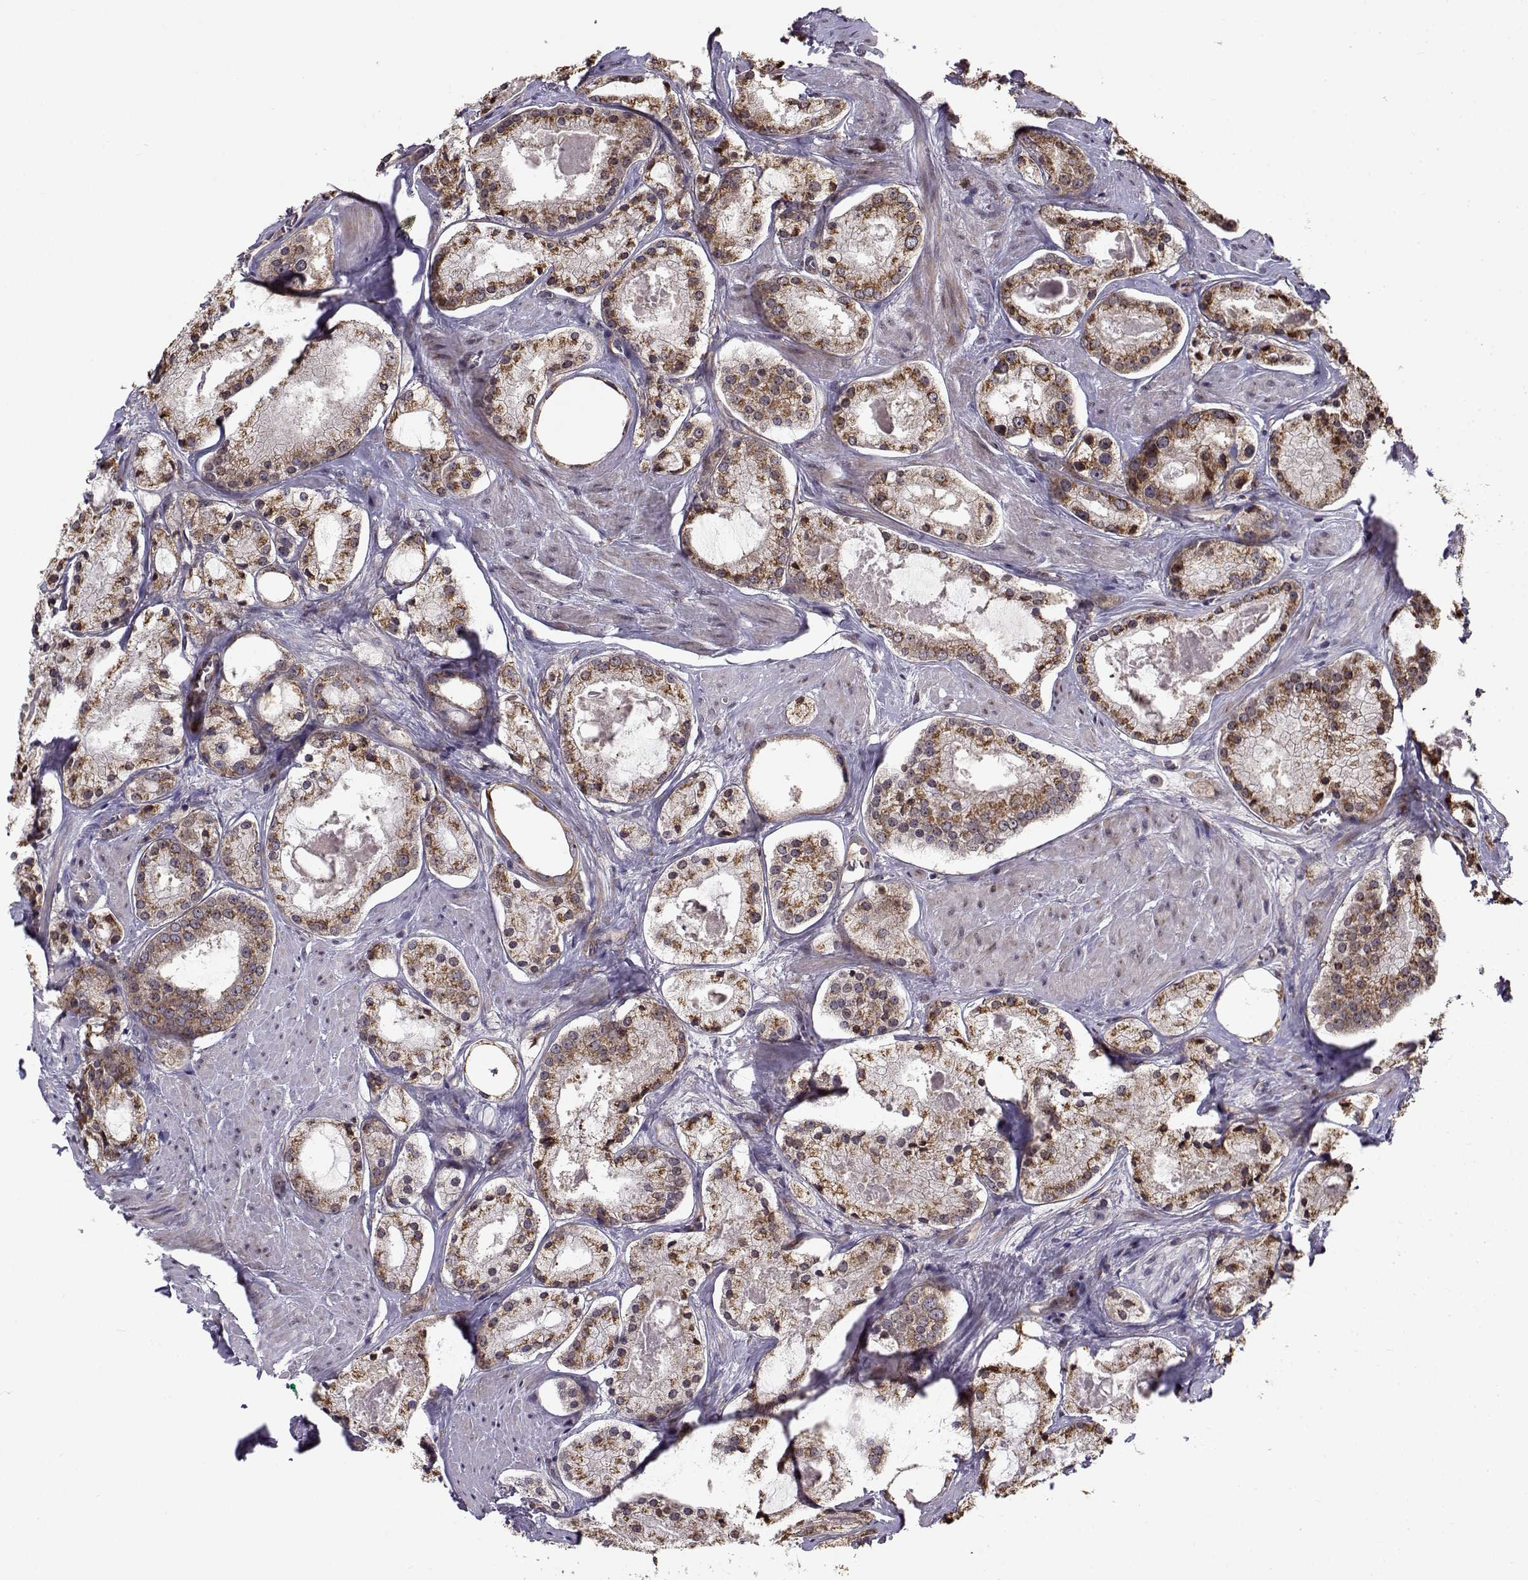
{"staining": {"intensity": "strong", "quantity": ">75%", "location": "cytoplasmic/membranous"}, "tissue": "prostate cancer", "cell_type": "Tumor cells", "image_type": "cancer", "snomed": [{"axis": "morphology", "description": "Adenocarcinoma, NOS"}, {"axis": "morphology", "description": "Adenocarcinoma, High grade"}, {"axis": "topography", "description": "Prostate"}], "caption": "Adenocarcinoma (prostate) stained with a brown dye reveals strong cytoplasmic/membranous positive positivity in about >75% of tumor cells.", "gene": "RPL31", "patient": {"sex": "male", "age": 64}}